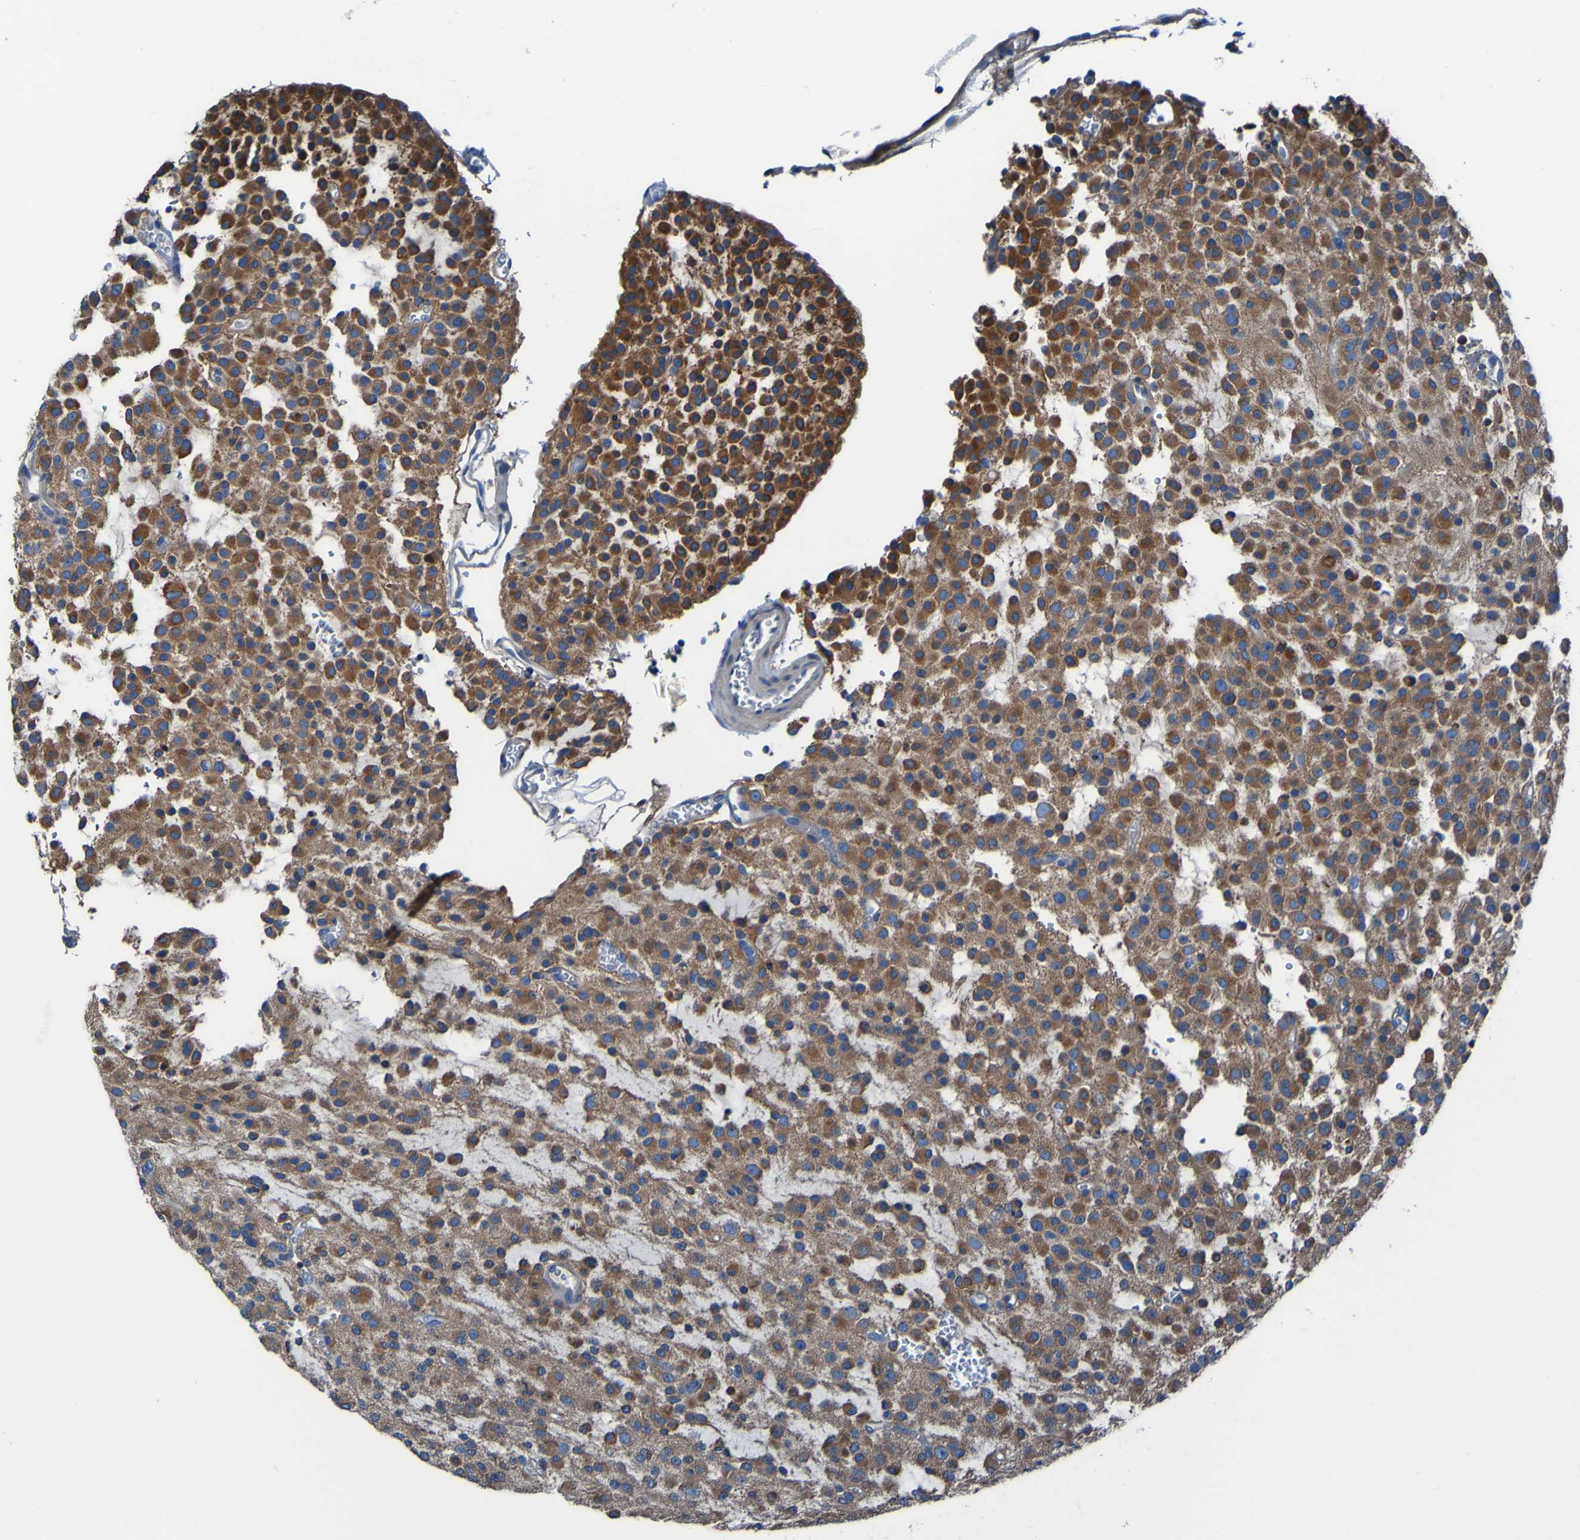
{"staining": {"intensity": "moderate", "quantity": "25%-75%", "location": "cytoplasmic/membranous"}, "tissue": "glioma", "cell_type": "Tumor cells", "image_type": "cancer", "snomed": [{"axis": "morphology", "description": "Glioma, malignant, Low grade"}, {"axis": "topography", "description": "Brain"}], "caption": "Low-grade glioma (malignant) stained with a brown dye exhibits moderate cytoplasmic/membranous positive positivity in approximately 25%-75% of tumor cells.", "gene": "RAB5B", "patient": {"sex": "male", "age": 38}}